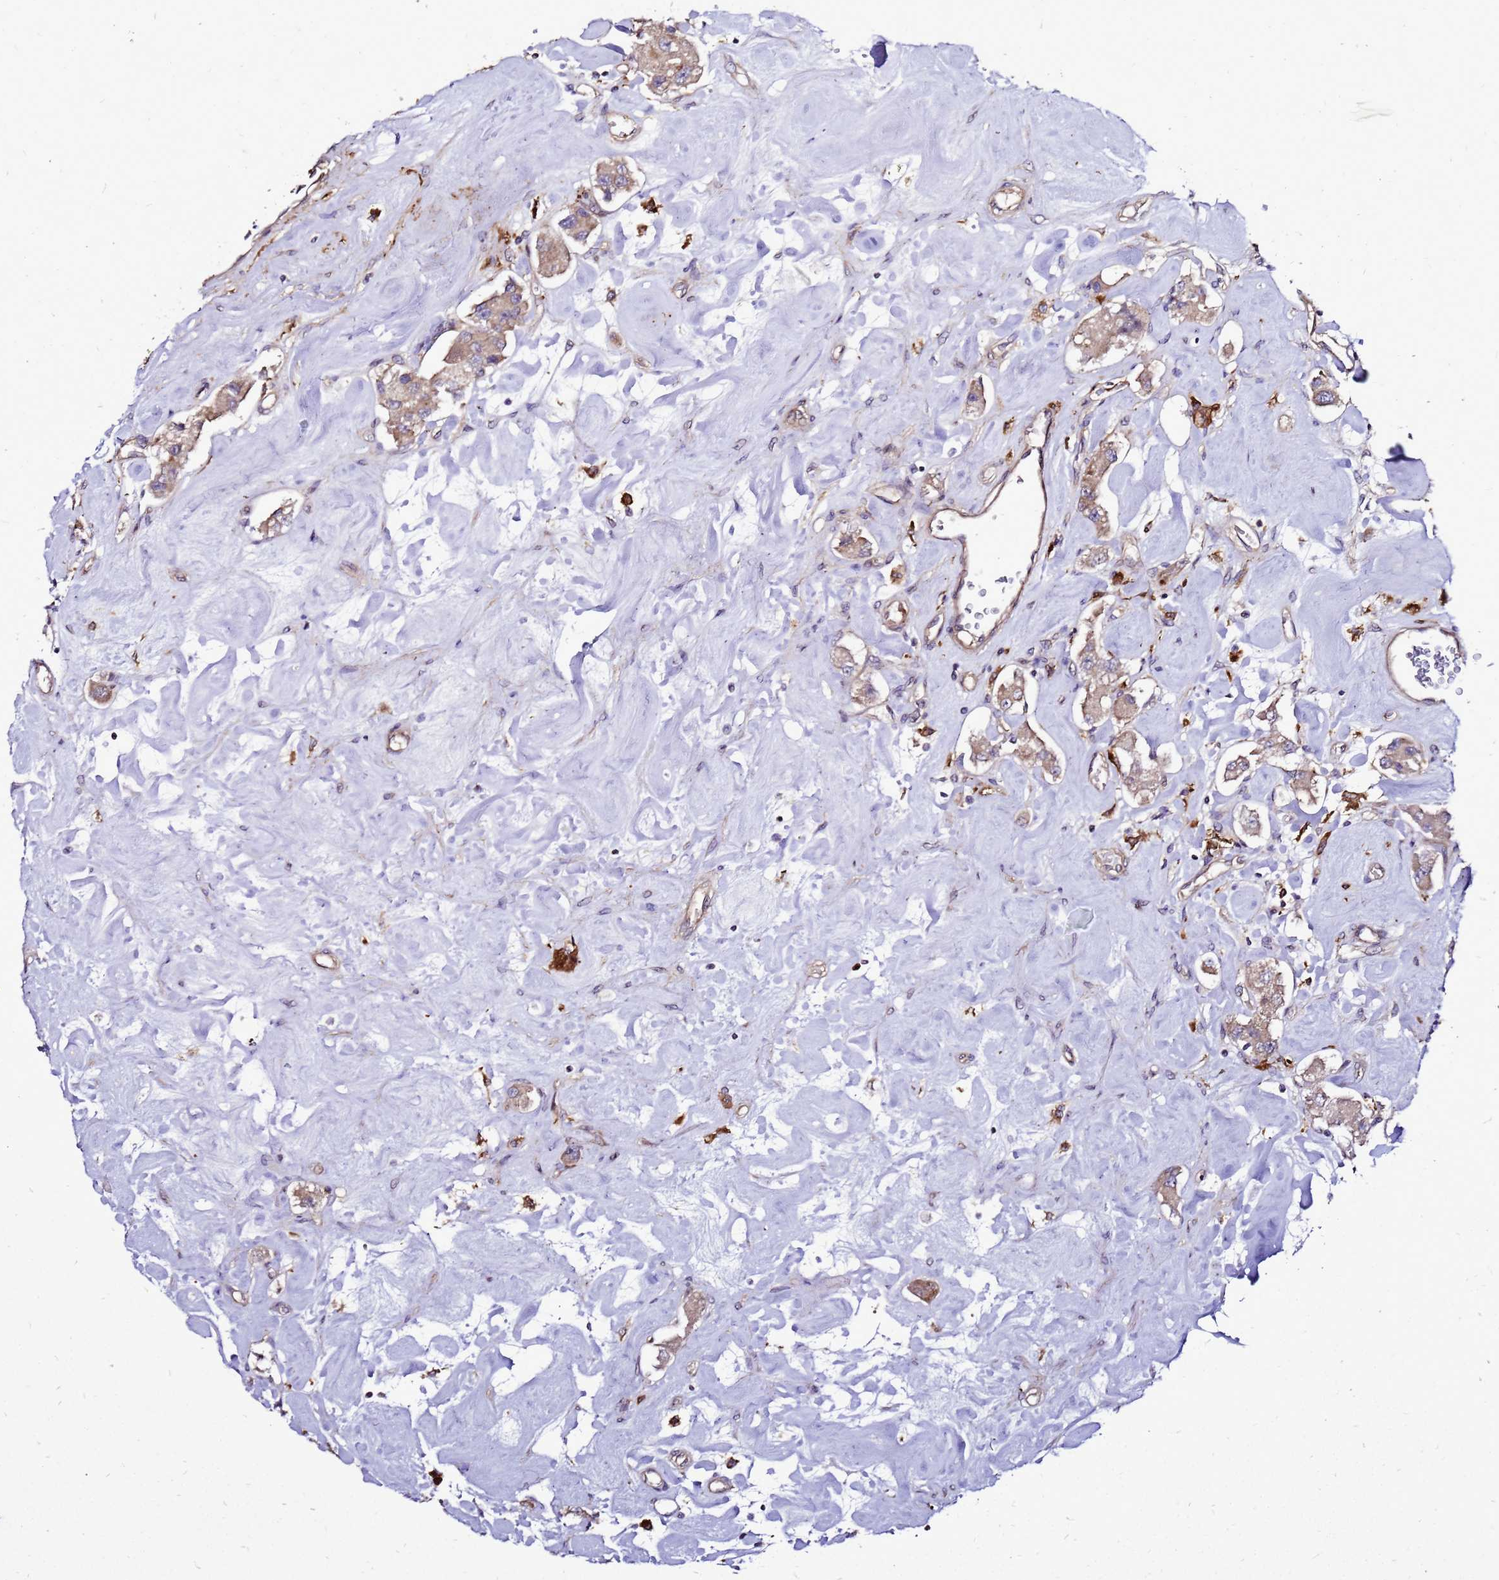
{"staining": {"intensity": "weak", "quantity": ">75%", "location": "cytoplasmic/membranous"}, "tissue": "carcinoid", "cell_type": "Tumor cells", "image_type": "cancer", "snomed": [{"axis": "morphology", "description": "Carcinoid, malignant, NOS"}, {"axis": "topography", "description": "Pancreas"}], "caption": "IHC (DAB (3,3'-diaminobenzidine)) staining of carcinoid displays weak cytoplasmic/membranous protein positivity in about >75% of tumor cells.", "gene": "TRABD", "patient": {"sex": "male", "age": 41}}